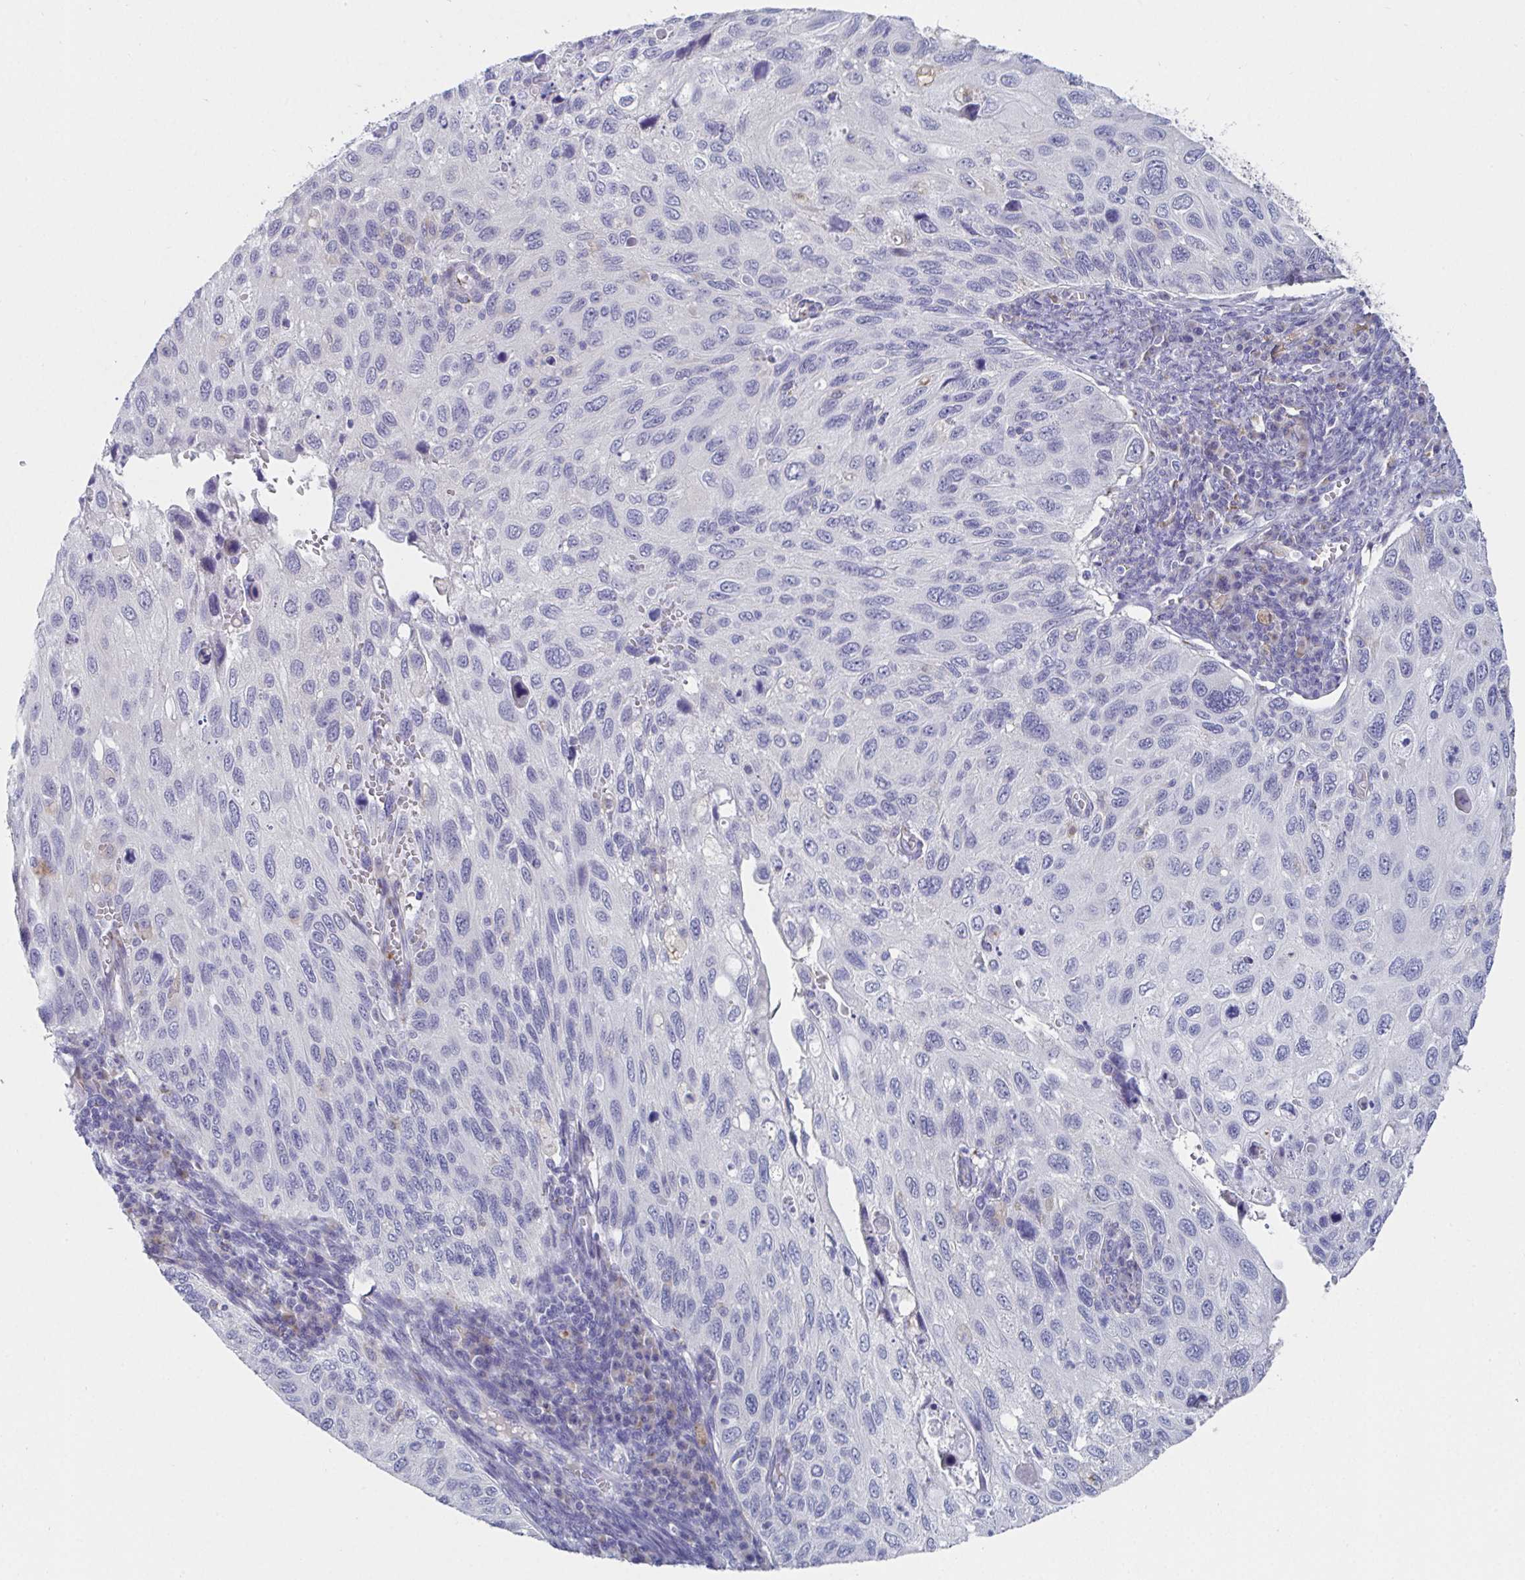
{"staining": {"intensity": "negative", "quantity": "none", "location": "none"}, "tissue": "cervical cancer", "cell_type": "Tumor cells", "image_type": "cancer", "snomed": [{"axis": "morphology", "description": "Squamous cell carcinoma, NOS"}, {"axis": "topography", "description": "Cervix"}], "caption": "Tumor cells show no significant protein positivity in squamous cell carcinoma (cervical).", "gene": "TAS2R39", "patient": {"sex": "female", "age": 70}}